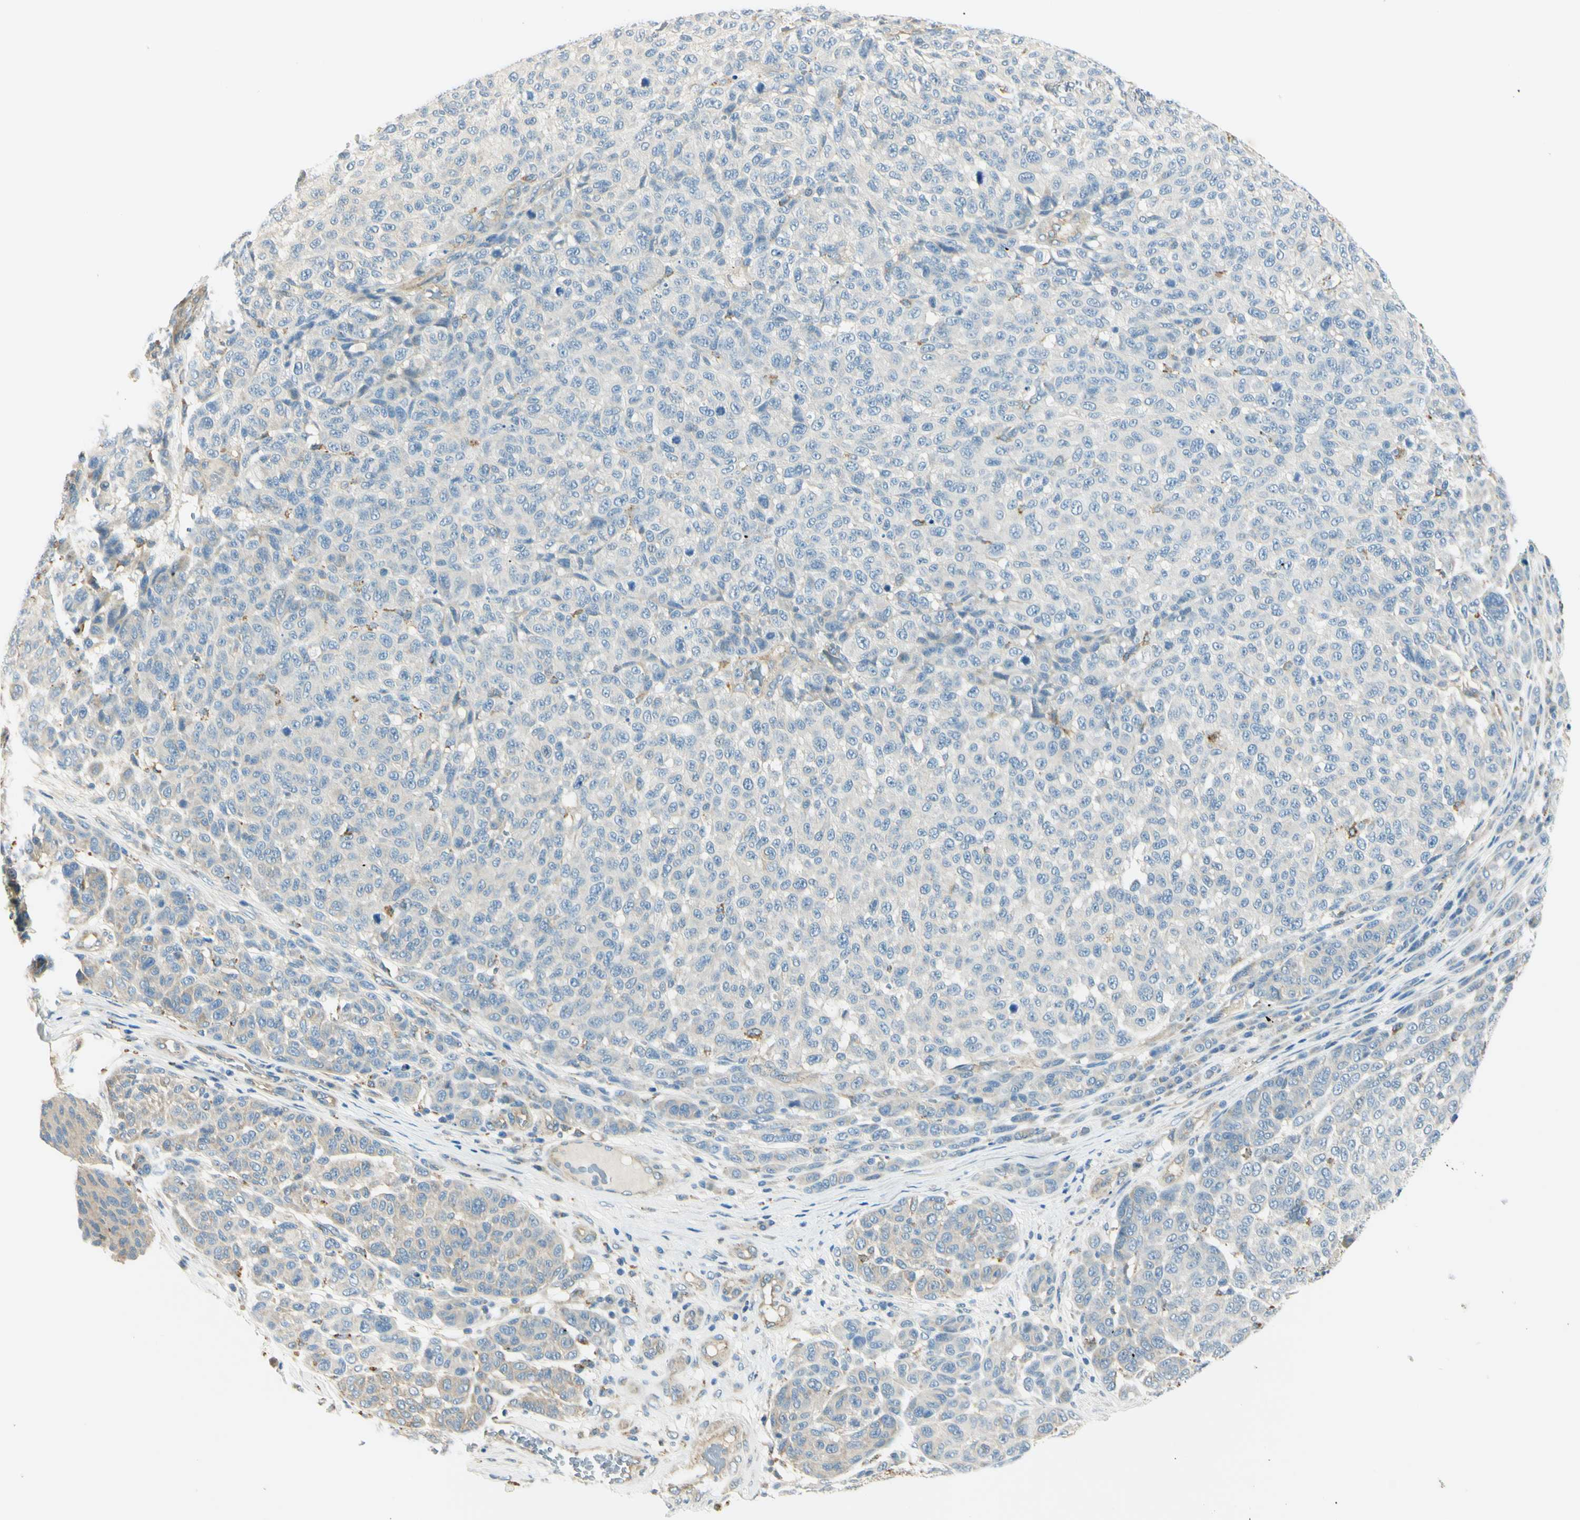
{"staining": {"intensity": "negative", "quantity": "none", "location": "none"}, "tissue": "melanoma", "cell_type": "Tumor cells", "image_type": "cancer", "snomed": [{"axis": "morphology", "description": "Malignant melanoma, NOS"}, {"axis": "topography", "description": "Skin"}], "caption": "Immunohistochemistry (IHC) histopathology image of neoplastic tissue: human malignant melanoma stained with DAB reveals no significant protein expression in tumor cells.", "gene": "LAMA3", "patient": {"sex": "male", "age": 59}}